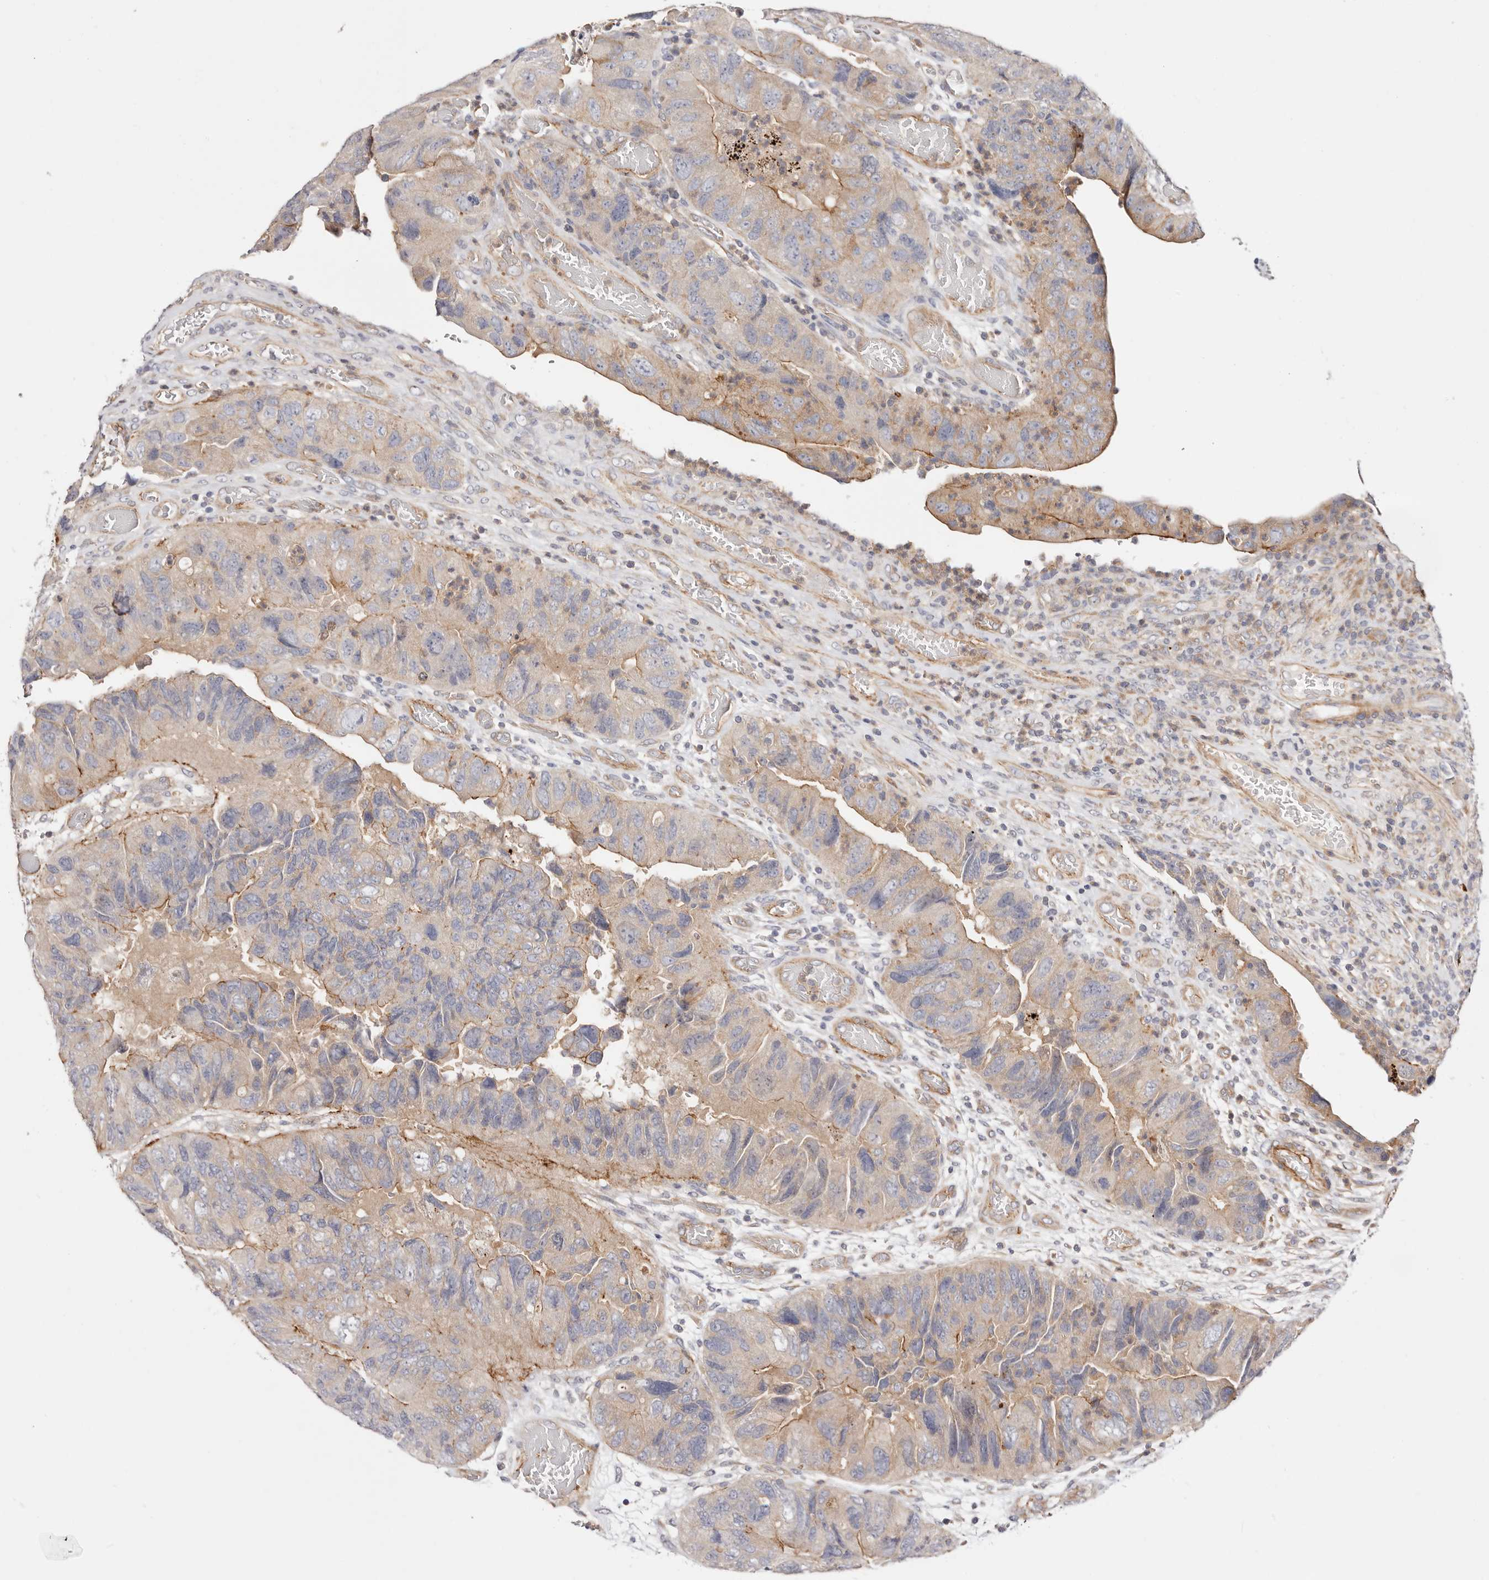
{"staining": {"intensity": "moderate", "quantity": "<25%", "location": "cytoplasmic/membranous"}, "tissue": "colorectal cancer", "cell_type": "Tumor cells", "image_type": "cancer", "snomed": [{"axis": "morphology", "description": "Adenocarcinoma, NOS"}, {"axis": "topography", "description": "Rectum"}], "caption": "Colorectal adenocarcinoma stained with immunohistochemistry exhibits moderate cytoplasmic/membranous expression in about <25% of tumor cells.", "gene": "SLC35B2", "patient": {"sex": "male", "age": 63}}